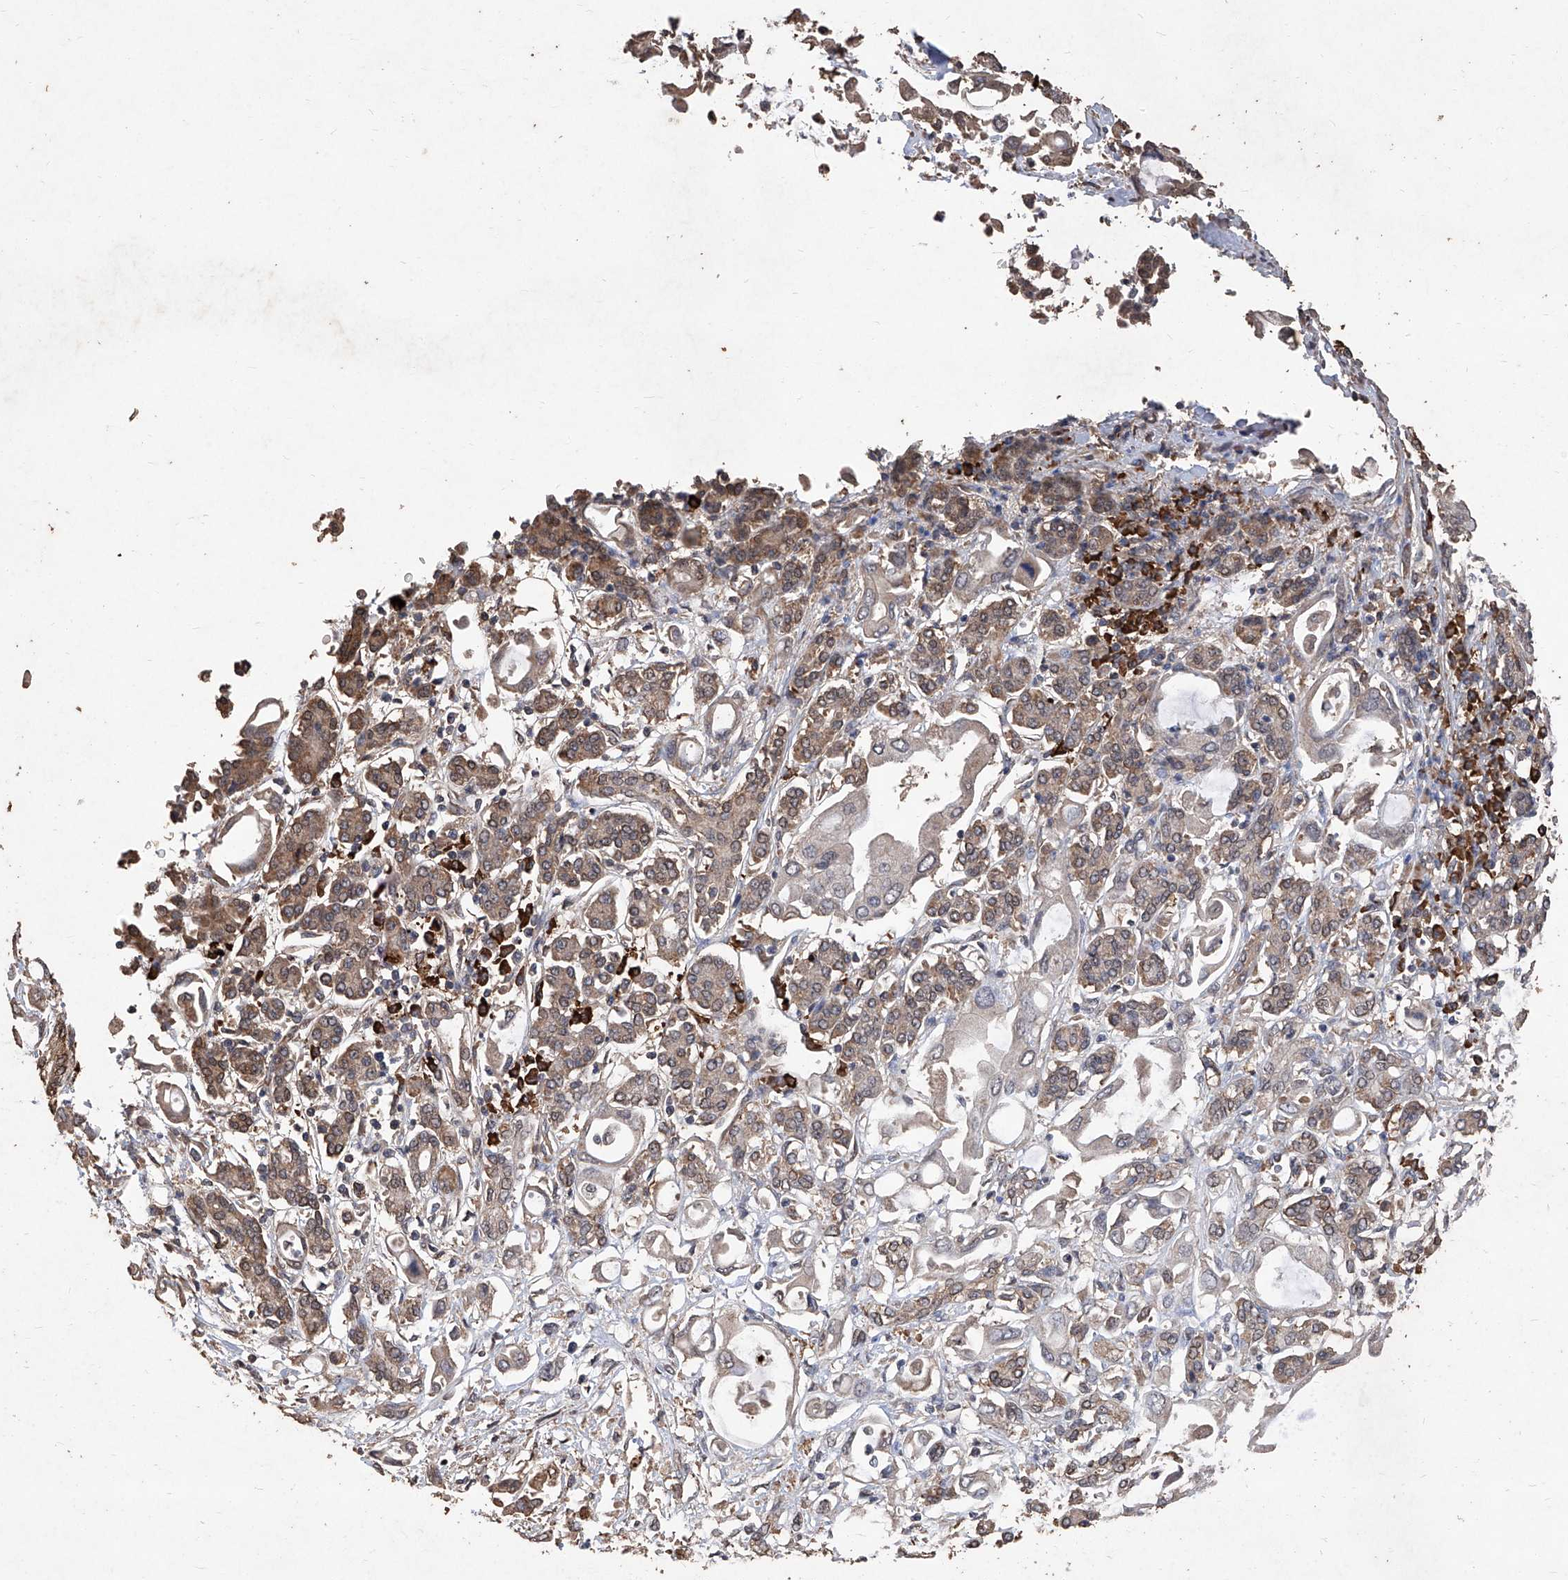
{"staining": {"intensity": "weak", "quantity": "<25%", "location": "cytoplasmic/membranous"}, "tissue": "pancreatic cancer", "cell_type": "Tumor cells", "image_type": "cancer", "snomed": [{"axis": "morphology", "description": "Adenocarcinoma, NOS"}, {"axis": "topography", "description": "Pancreas"}], "caption": "DAB (3,3'-diaminobenzidine) immunohistochemical staining of adenocarcinoma (pancreatic) demonstrates no significant positivity in tumor cells.", "gene": "EML1", "patient": {"sex": "female", "age": 57}}